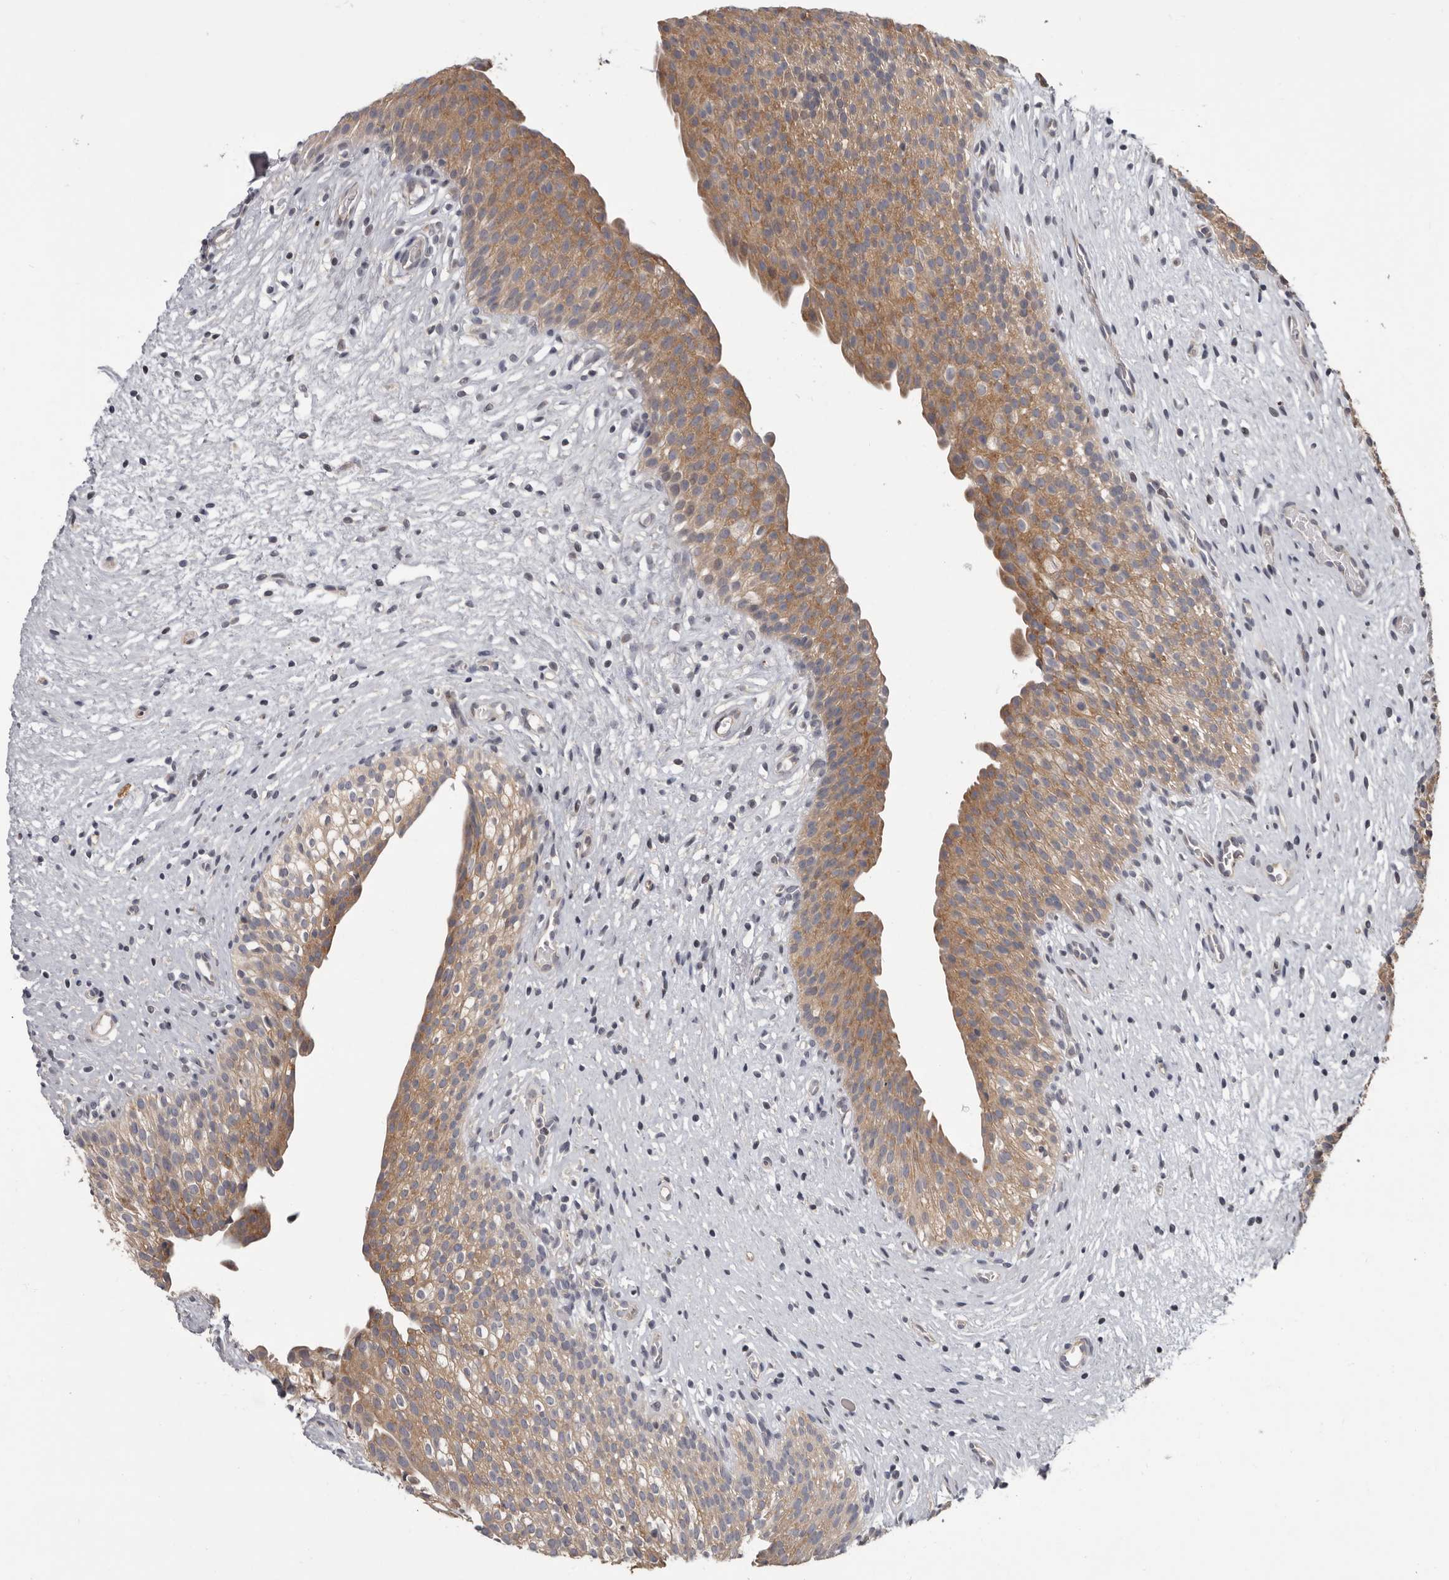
{"staining": {"intensity": "moderate", "quantity": ">75%", "location": "cytoplasmic/membranous"}, "tissue": "urinary bladder", "cell_type": "Urothelial cells", "image_type": "normal", "snomed": [{"axis": "morphology", "description": "Normal tissue, NOS"}, {"axis": "topography", "description": "Urinary bladder"}], "caption": "IHC (DAB (3,3'-diaminobenzidine)) staining of benign human urinary bladder shows moderate cytoplasmic/membranous protein staining in approximately >75% of urothelial cells.", "gene": "FGFR4", "patient": {"sex": "male", "age": 1}}